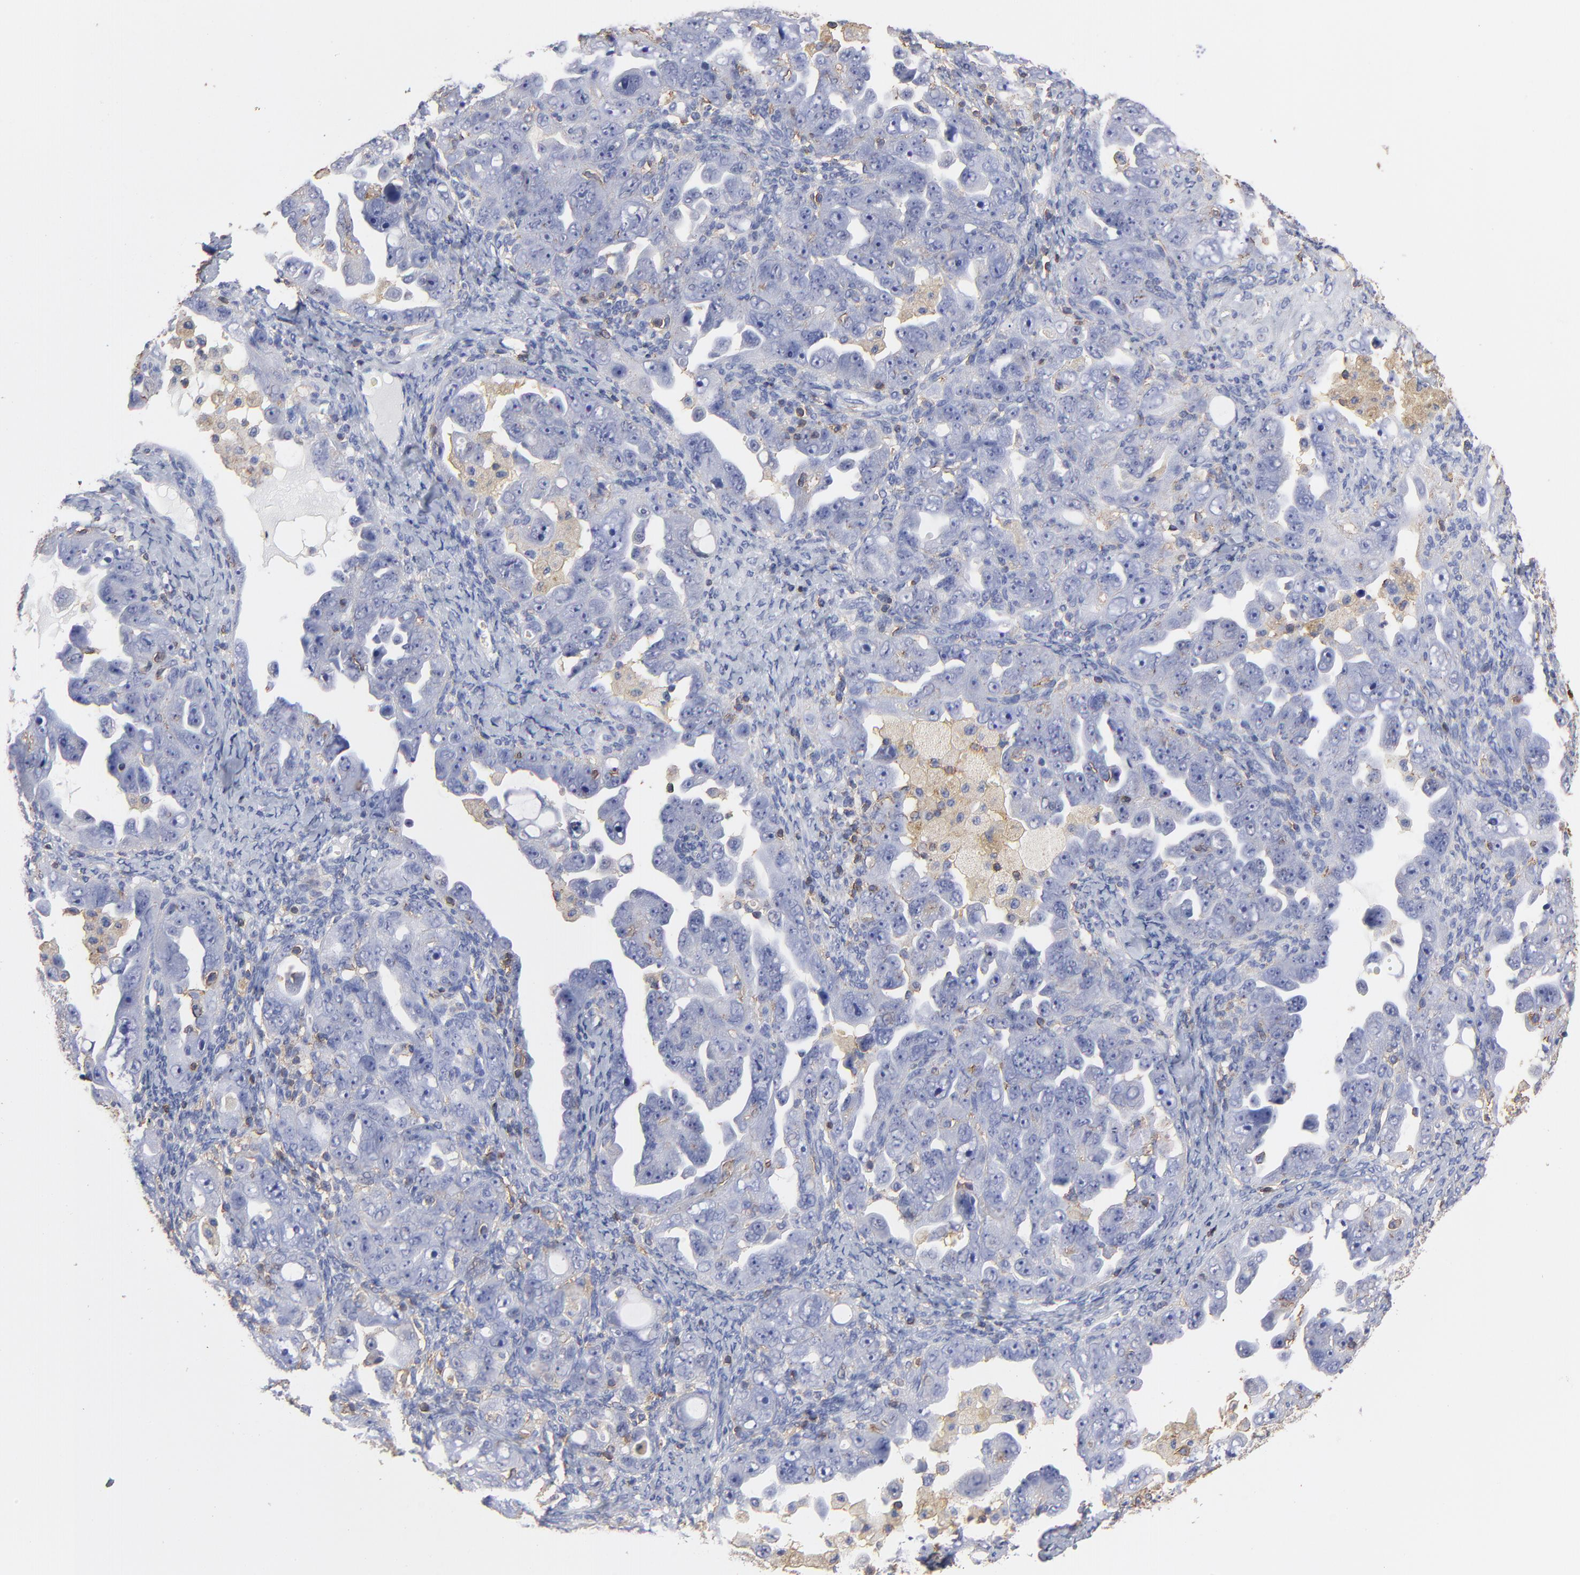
{"staining": {"intensity": "negative", "quantity": "none", "location": "none"}, "tissue": "ovarian cancer", "cell_type": "Tumor cells", "image_type": "cancer", "snomed": [{"axis": "morphology", "description": "Cystadenocarcinoma, serous, NOS"}, {"axis": "topography", "description": "Ovary"}], "caption": "DAB (3,3'-diaminobenzidine) immunohistochemical staining of ovarian cancer demonstrates no significant positivity in tumor cells. The staining is performed using DAB brown chromogen with nuclei counter-stained in using hematoxylin.", "gene": "ASL", "patient": {"sex": "female", "age": 66}}